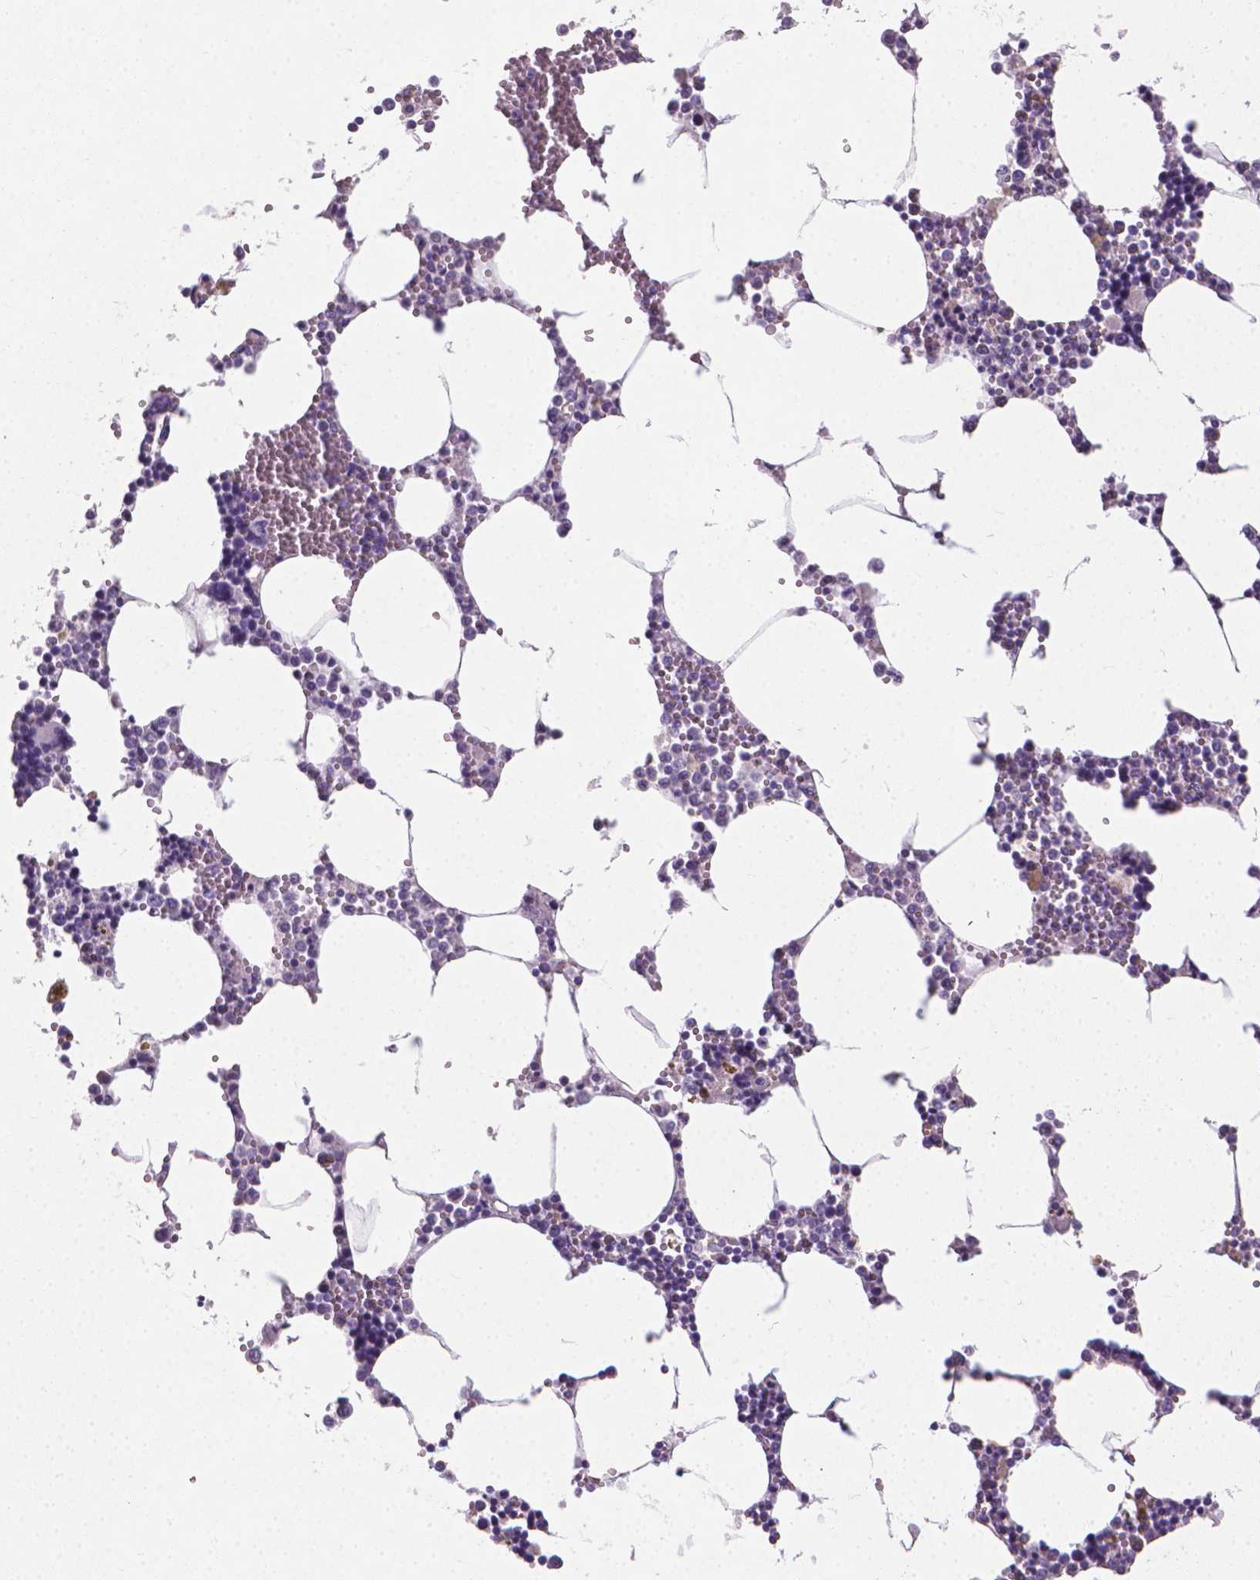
{"staining": {"intensity": "negative", "quantity": "none", "location": "none"}, "tissue": "bone marrow", "cell_type": "Hematopoietic cells", "image_type": "normal", "snomed": [{"axis": "morphology", "description": "Normal tissue, NOS"}, {"axis": "topography", "description": "Bone marrow"}], "caption": "Hematopoietic cells are negative for brown protein staining in unremarkable bone marrow. (DAB immunohistochemistry, high magnification).", "gene": "XPNPEP2", "patient": {"sex": "male", "age": 54}}